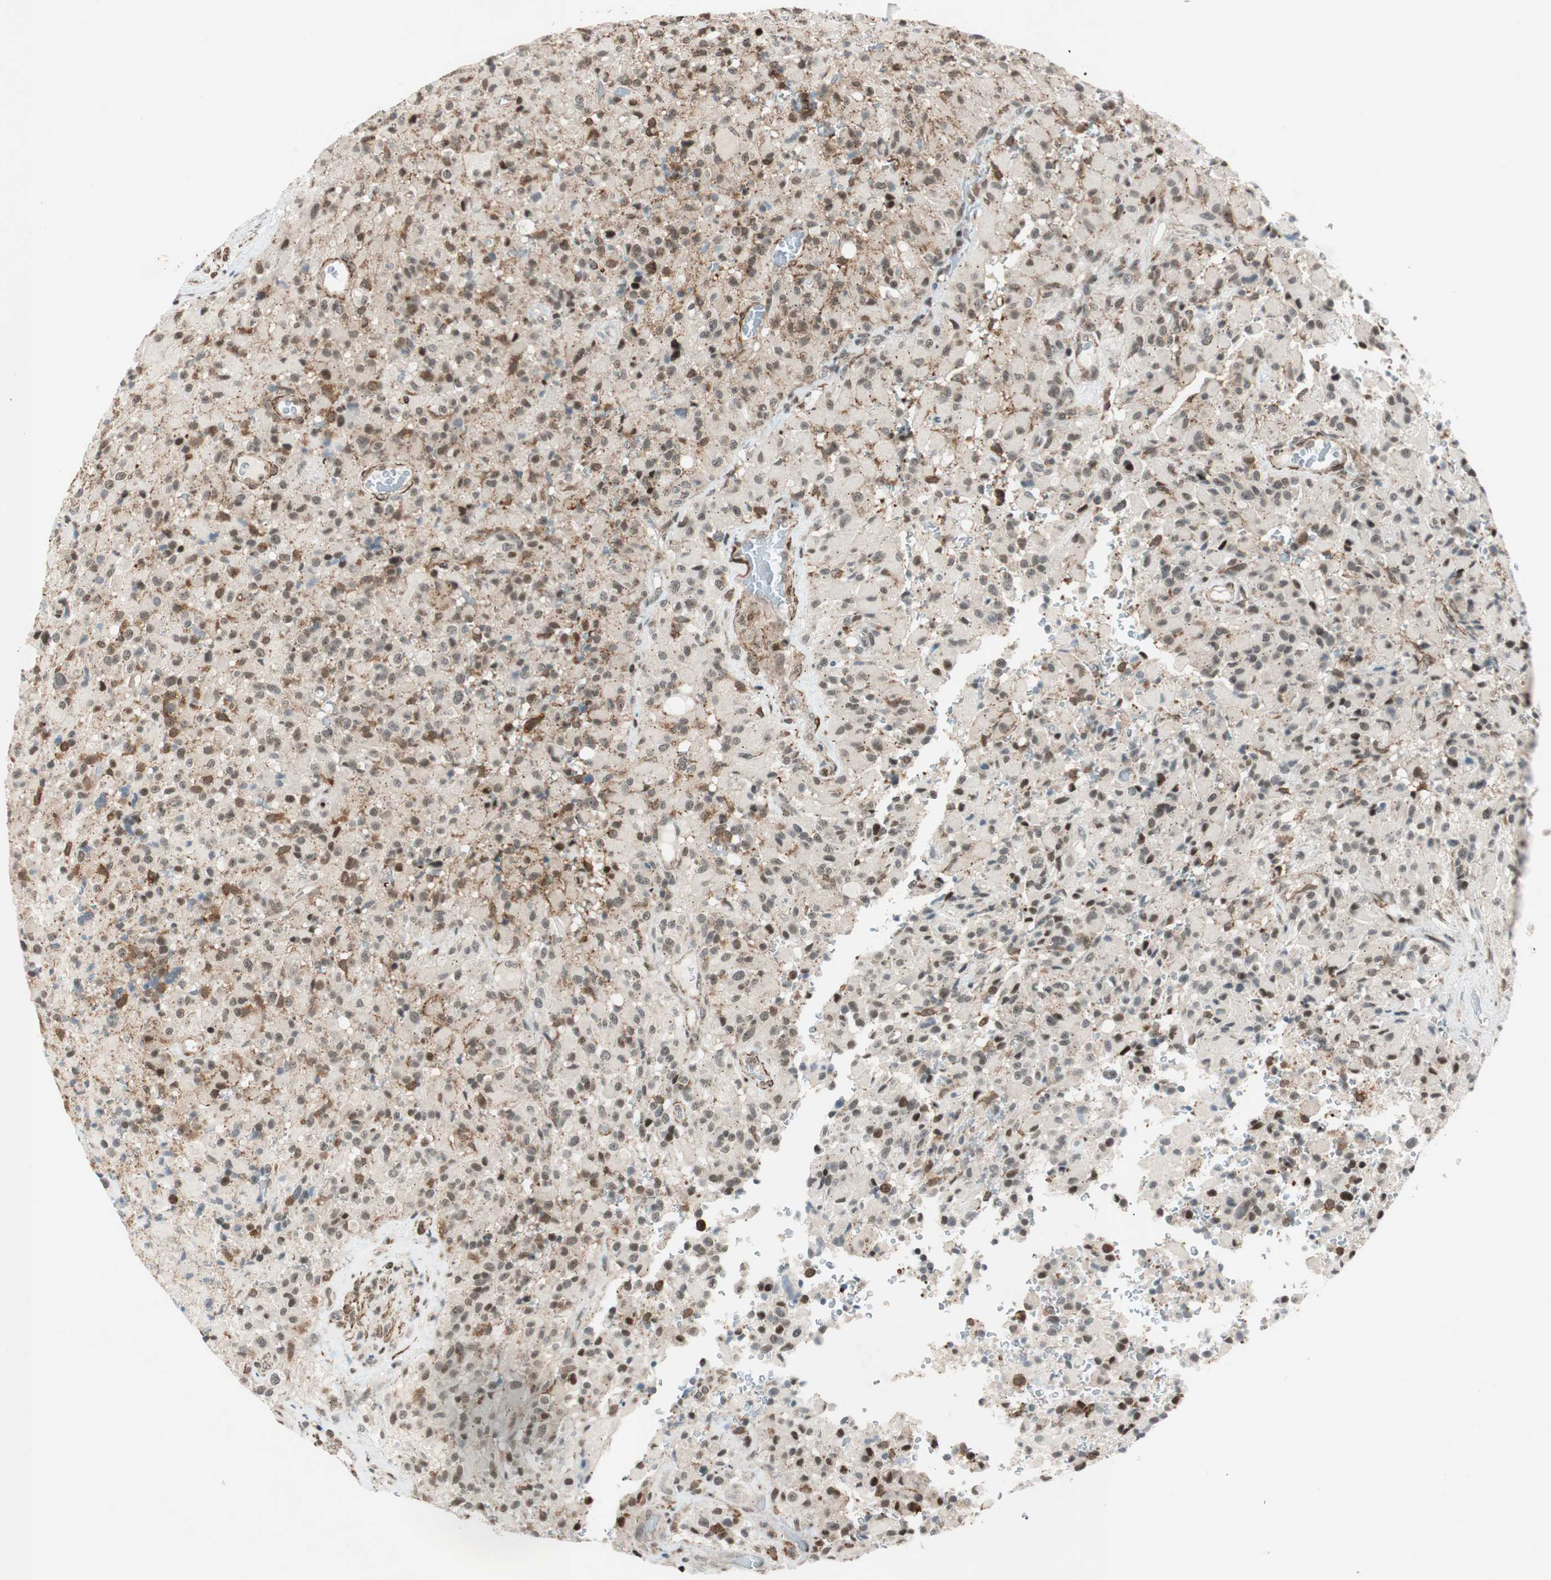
{"staining": {"intensity": "strong", "quantity": "25%-75%", "location": "cytoplasmic/membranous,nuclear"}, "tissue": "glioma", "cell_type": "Tumor cells", "image_type": "cancer", "snomed": [{"axis": "morphology", "description": "Glioma, malignant, High grade"}, {"axis": "topography", "description": "Brain"}], "caption": "There is high levels of strong cytoplasmic/membranous and nuclear expression in tumor cells of glioma, as demonstrated by immunohistochemical staining (brown color).", "gene": "CDK19", "patient": {"sex": "male", "age": 71}}